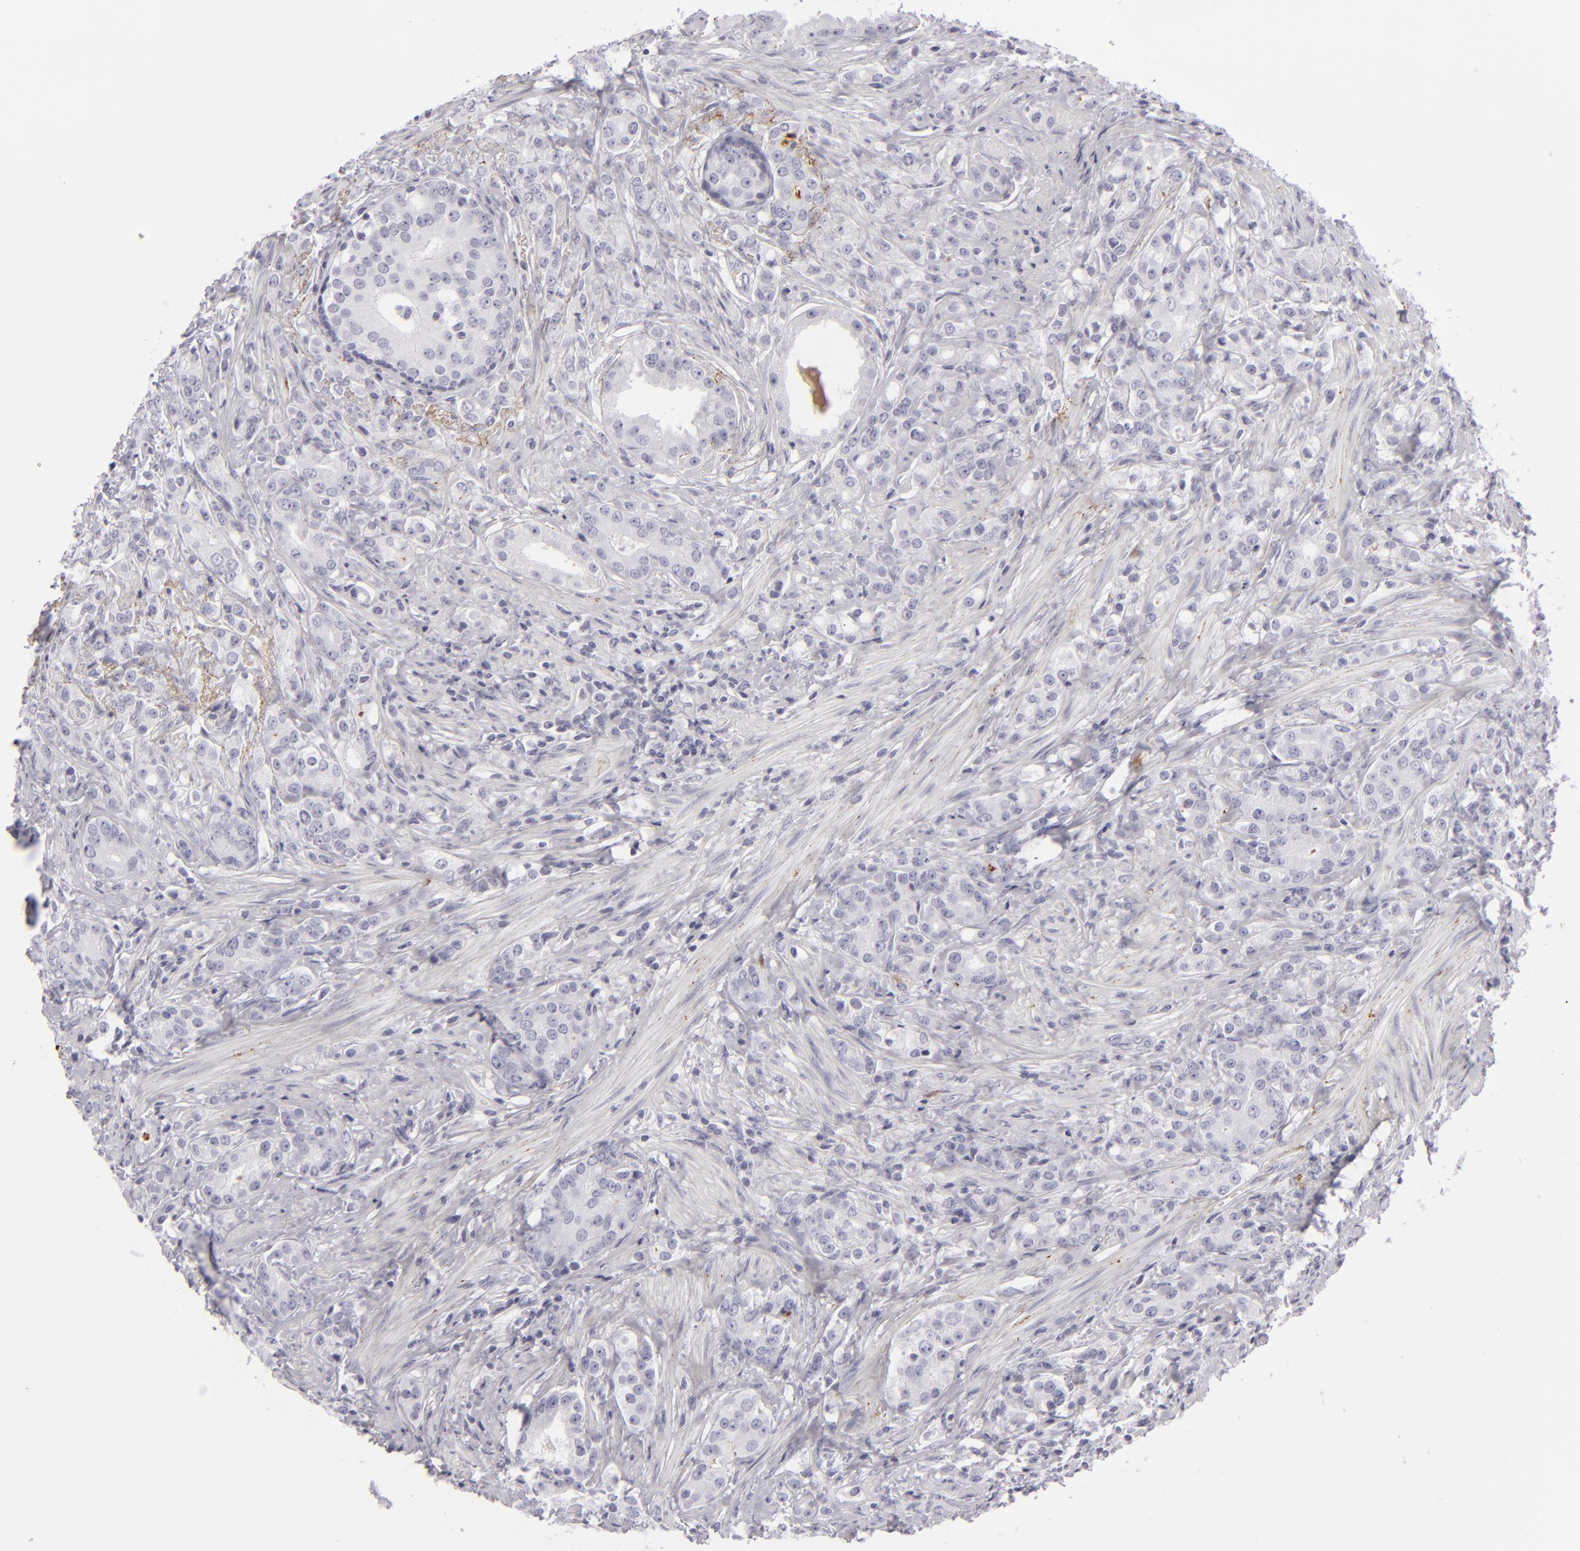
{"staining": {"intensity": "negative", "quantity": "none", "location": "none"}, "tissue": "prostate cancer", "cell_type": "Tumor cells", "image_type": "cancer", "snomed": [{"axis": "morphology", "description": "Adenocarcinoma, Medium grade"}, {"axis": "topography", "description": "Prostate"}], "caption": "This is a photomicrograph of immunohistochemistry (IHC) staining of prostate cancer, which shows no expression in tumor cells. The staining is performed using DAB brown chromogen with nuclei counter-stained in using hematoxylin.", "gene": "C9", "patient": {"sex": "male", "age": 59}}